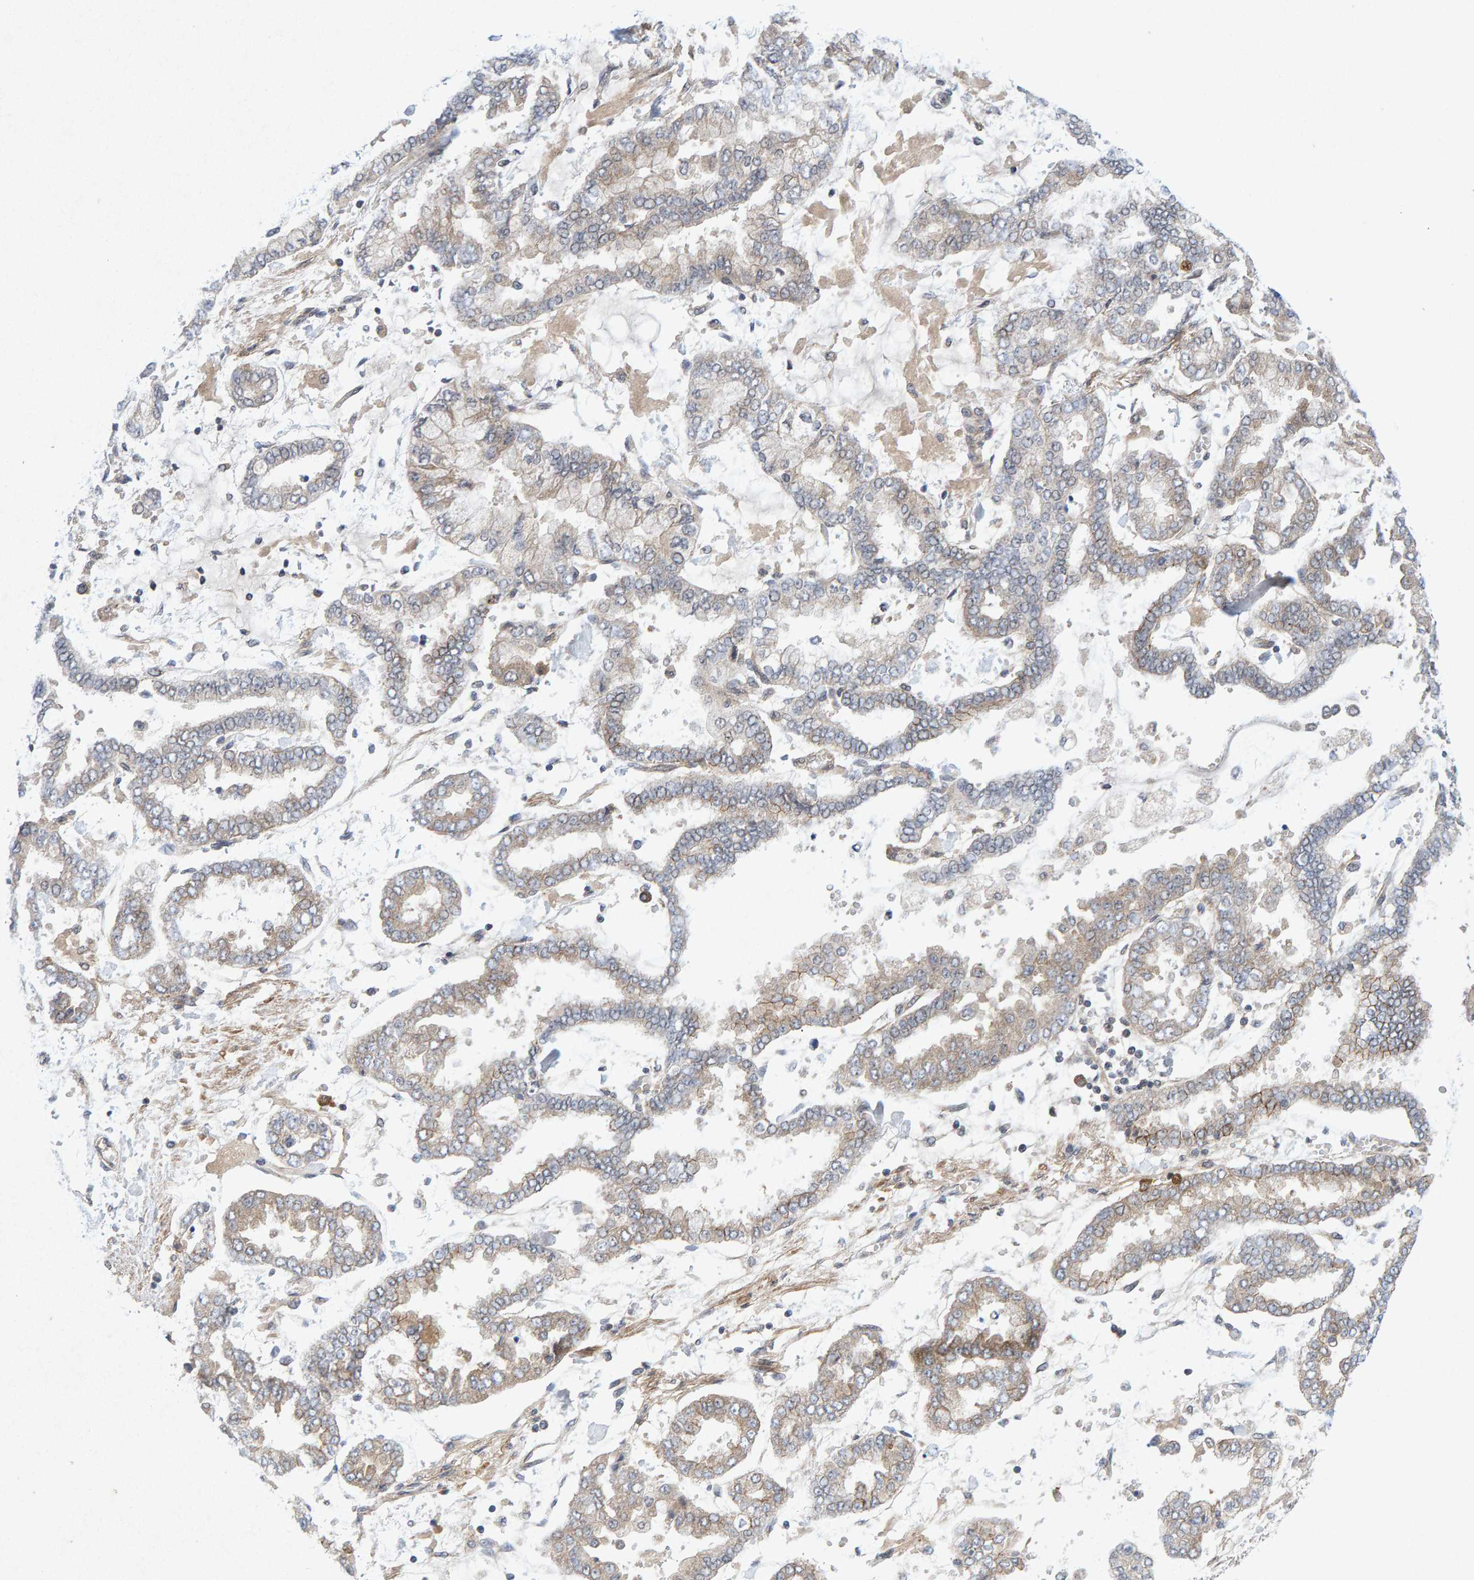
{"staining": {"intensity": "weak", "quantity": "<25%", "location": "cytoplasmic/membranous"}, "tissue": "stomach cancer", "cell_type": "Tumor cells", "image_type": "cancer", "snomed": [{"axis": "morphology", "description": "Normal tissue, NOS"}, {"axis": "morphology", "description": "Adenocarcinoma, NOS"}, {"axis": "topography", "description": "Stomach, upper"}, {"axis": "topography", "description": "Stomach"}], "caption": "The photomicrograph exhibits no significant expression in tumor cells of stomach cancer.", "gene": "CDH2", "patient": {"sex": "male", "age": 76}}